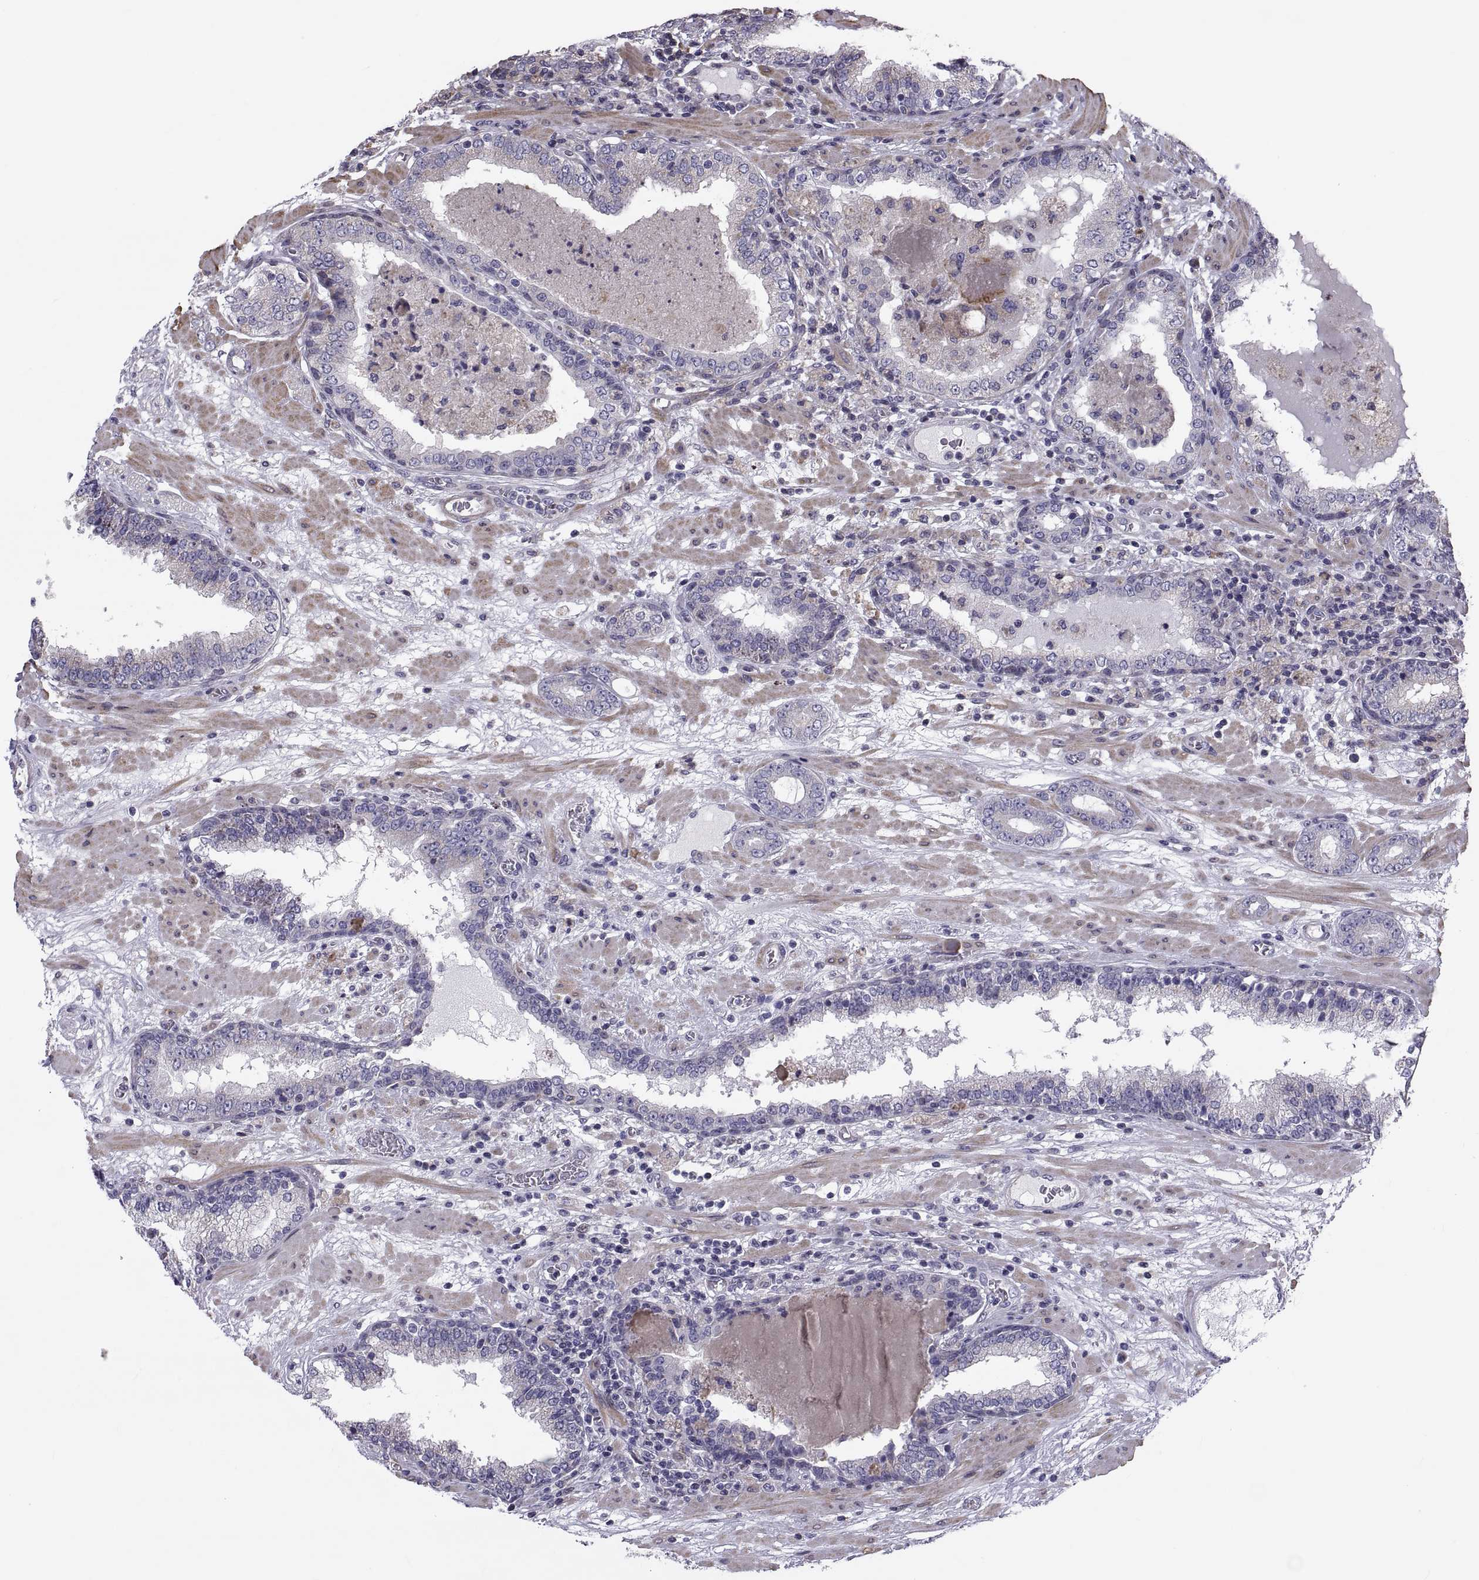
{"staining": {"intensity": "weak", "quantity": "<25%", "location": "cytoplasmic/membranous"}, "tissue": "prostate cancer", "cell_type": "Tumor cells", "image_type": "cancer", "snomed": [{"axis": "morphology", "description": "Adenocarcinoma, Low grade"}, {"axis": "topography", "description": "Prostate"}], "caption": "Prostate cancer (low-grade adenocarcinoma) stained for a protein using immunohistochemistry demonstrates no expression tumor cells.", "gene": "ANO1", "patient": {"sex": "male", "age": 60}}